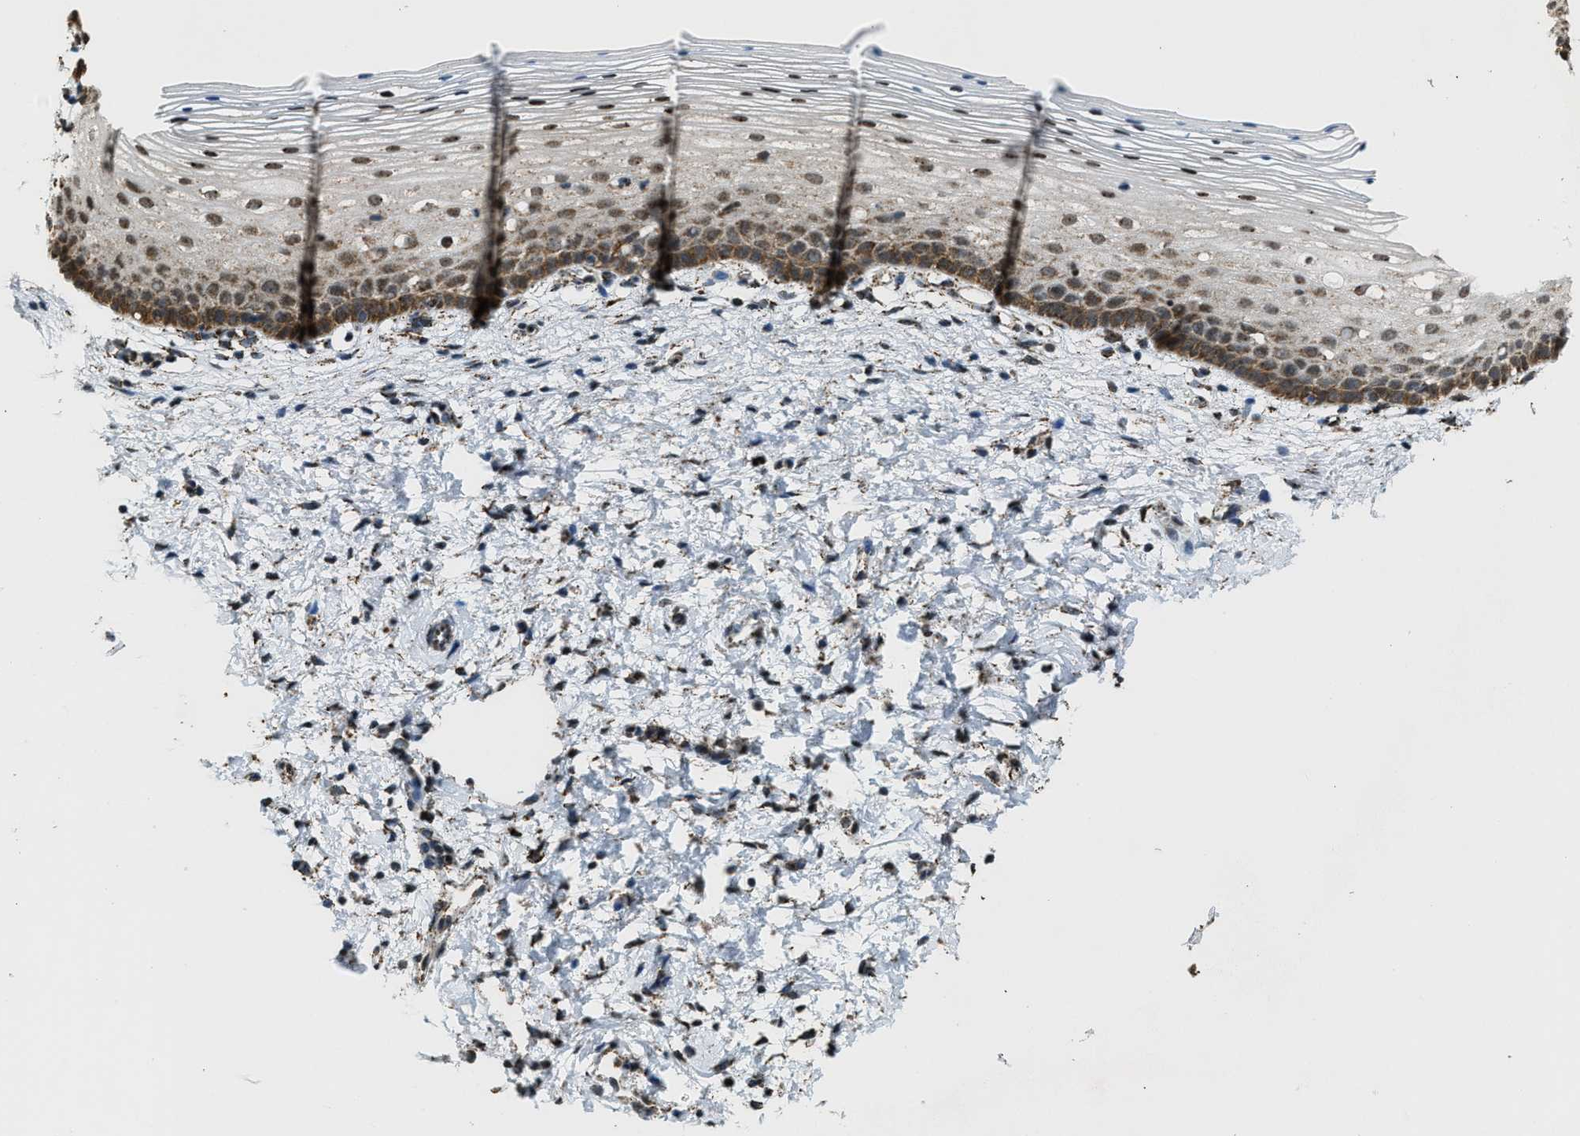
{"staining": {"intensity": "moderate", "quantity": ">75%", "location": "cytoplasmic/membranous"}, "tissue": "cervix", "cell_type": "Glandular cells", "image_type": "normal", "snomed": [{"axis": "morphology", "description": "Normal tissue, NOS"}, {"axis": "topography", "description": "Cervix"}], "caption": "This is a photomicrograph of IHC staining of normal cervix, which shows moderate positivity in the cytoplasmic/membranous of glandular cells.", "gene": "HIBADH", "patient": {"sex": "female", "age": 72}}